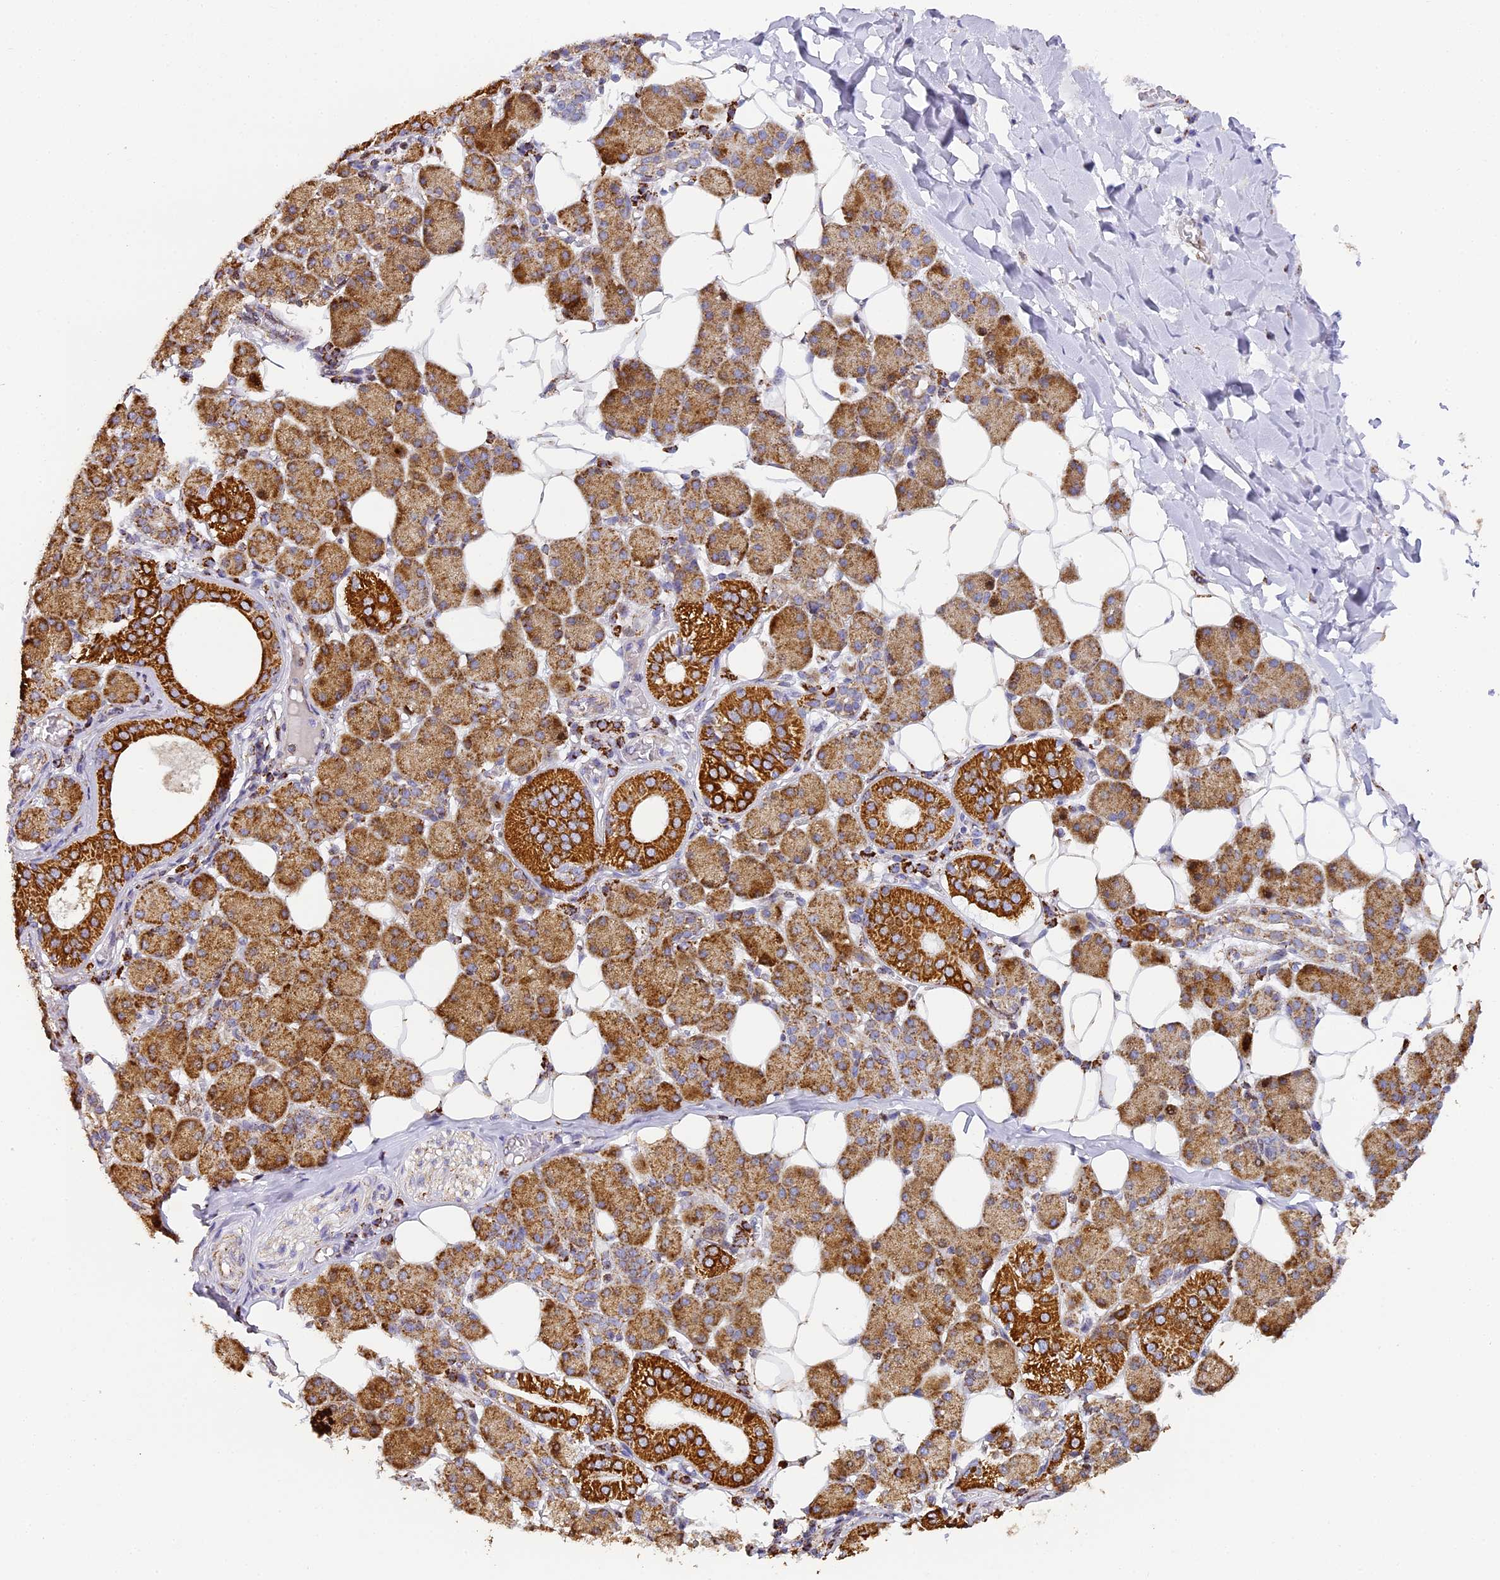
{"staining": {"intensity": "strong", "quantity": "25%-75%", "location": "cytoplasmic/membranous"}, "tissue": "salivary gland", "cell_type": "Glandular cells", "image_type": "normal", "snomed": [{"axis": "morphology", "description": "Normal tissue, NOS"}, {"axis": "topography", "description": "Salivary gland"}], "caption": "A brown stain highlights strong cytoplasmic/membranous staining of a protein in glandular cells of benign salivary gland. The staining was performed using DAB to visualize the protein expression in brown, while the nuclei were stained in blue with hematoxylin (Magnification: 20x).", "gene": "STK17A", "patient": {"sex": "female", "age": 33}}